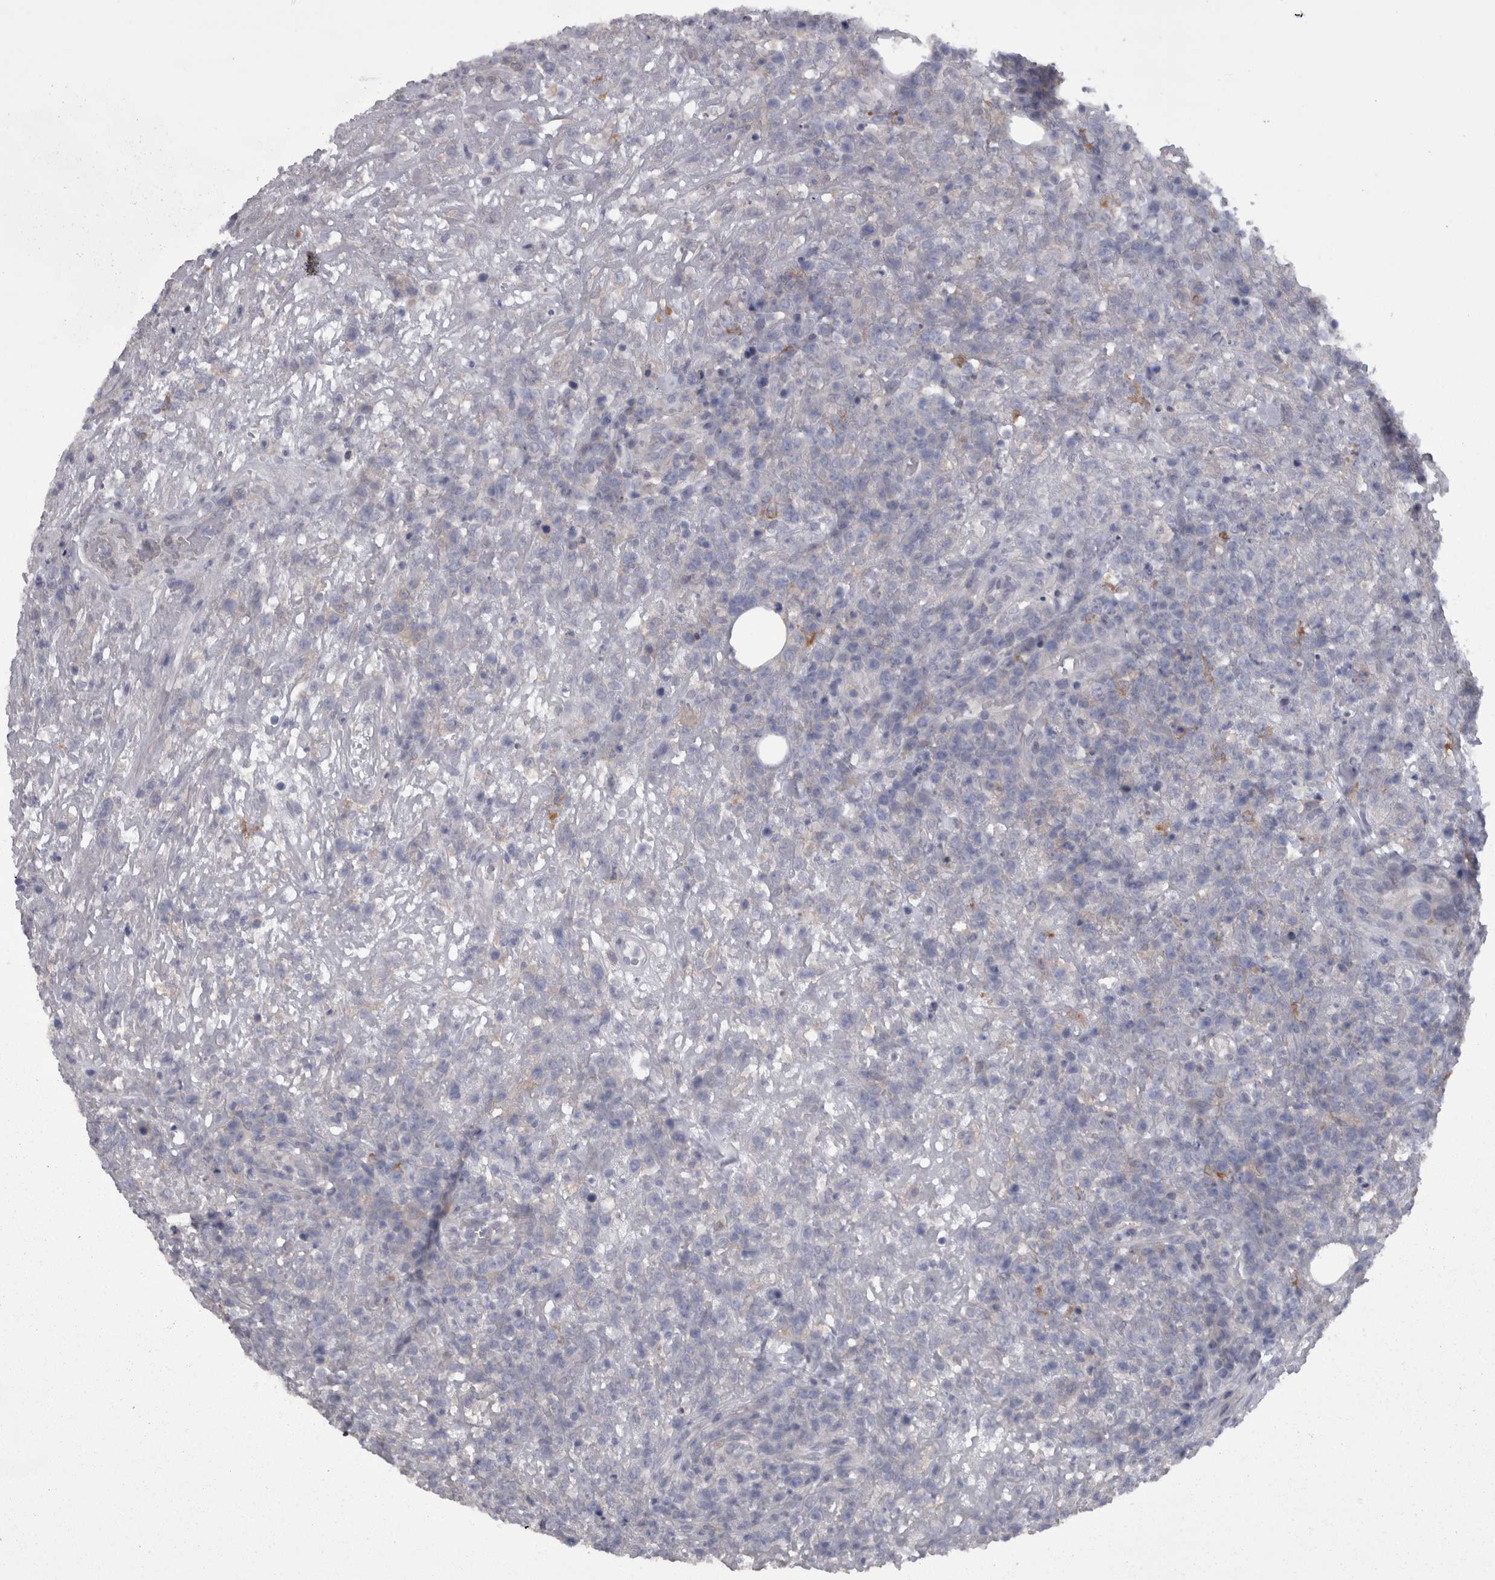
{"staining": {"intensity": "negative", "quantity": "none", "location": "none"}, "tissue": "lymphoma", "cell_type": "Tumor cells", "image_type": "cancer", "snomed": [{"axis": "morphology", "description": "Malignant lymphoma, non-Hodgkin's type, High grade"}, {"axis": "topography", "description": "Colon"}], "caption": "DAB immunohistochemical staining of human malignant lymphoma, non-Hodgkin's type (high-grade) exhibits no significant staining in tumor cells.", "gene": "CAMK2D", "patient": {"sex": "female", "age": 53}}